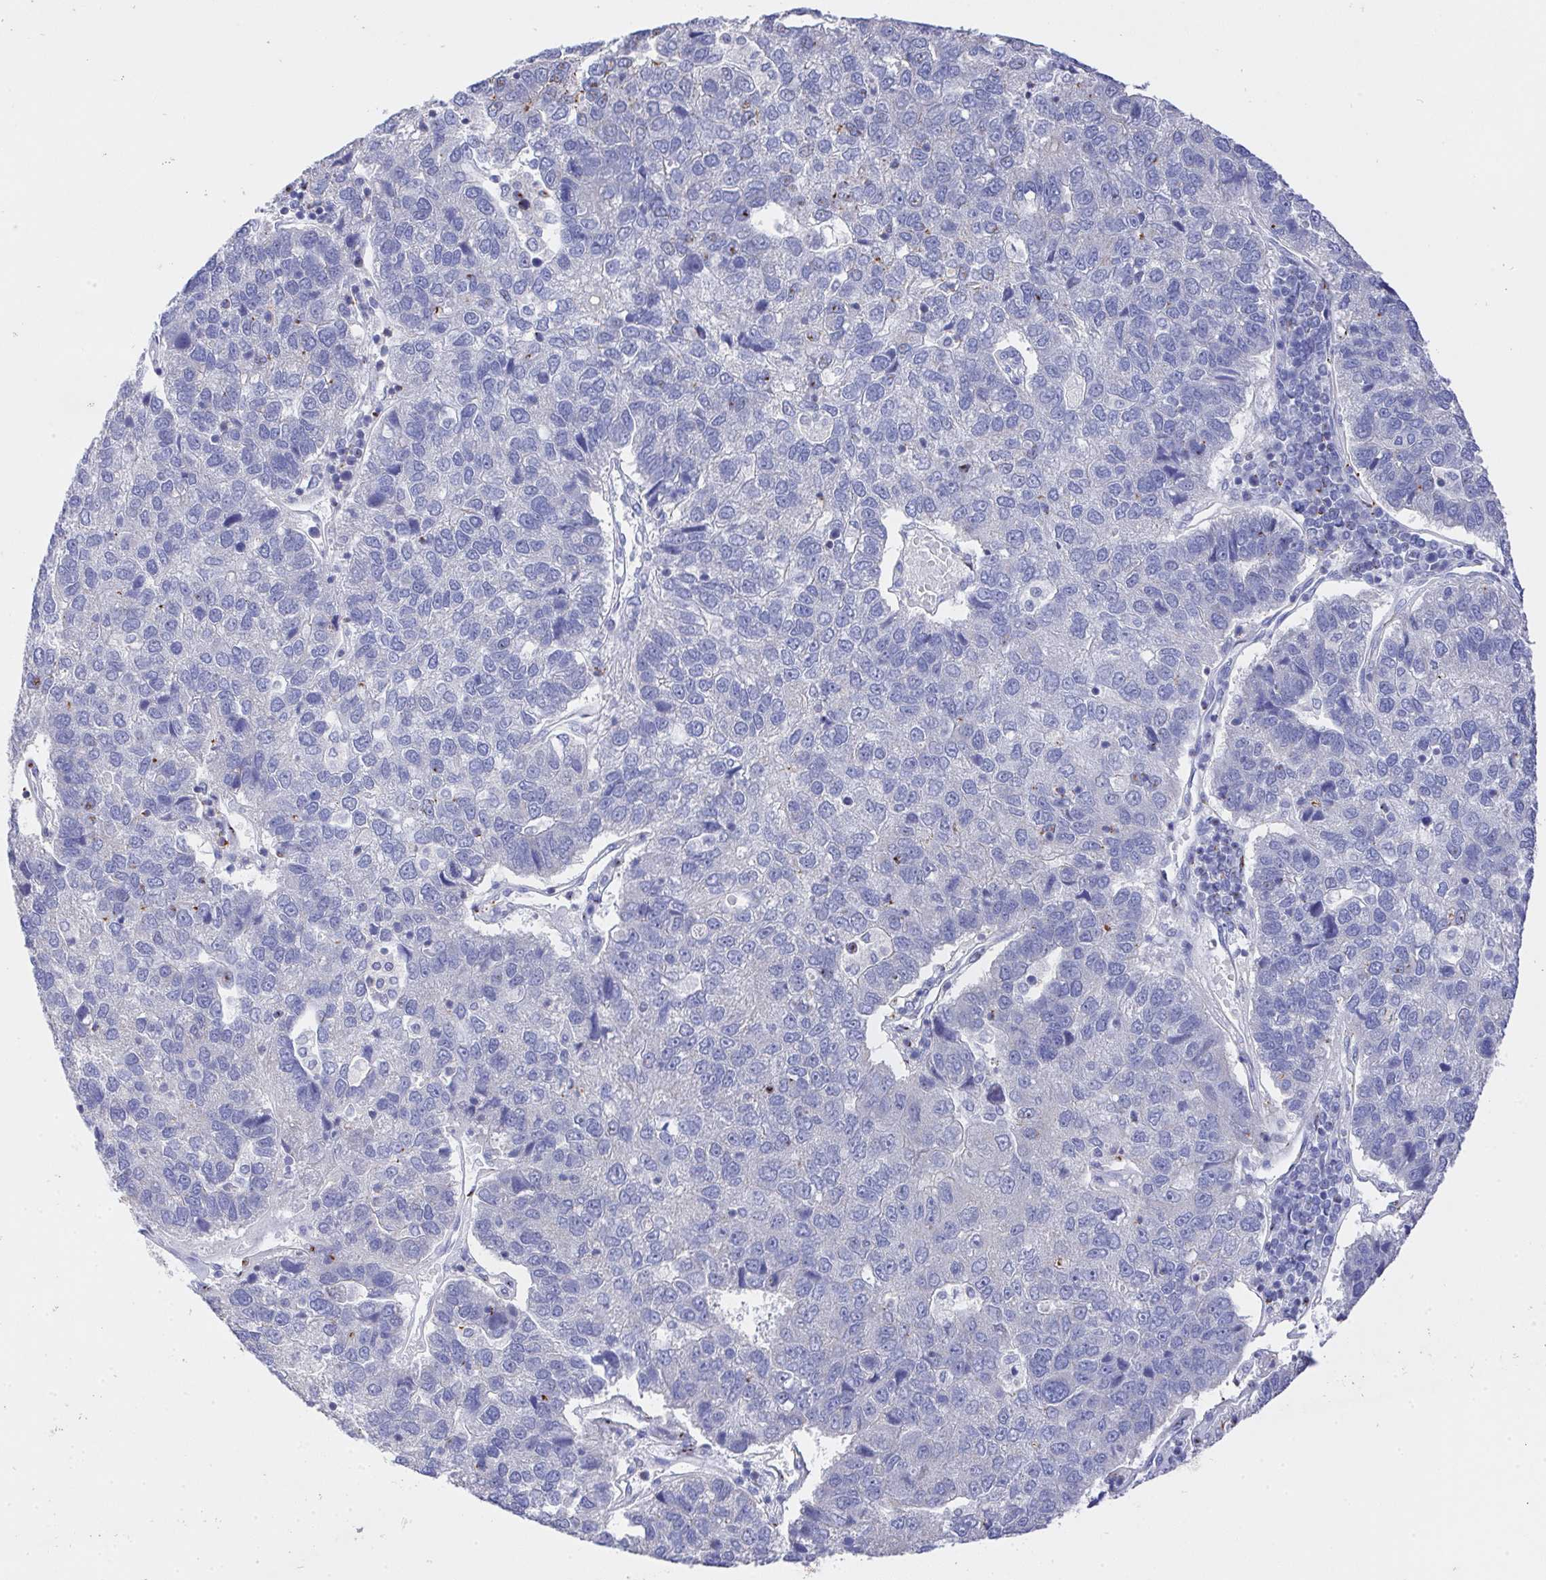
{"staining": {"intensity": "negative", "quantity": "none", "location": "none"}, "tissue": "pancreatic cancer", "cell_type": "Tumor cells", "image_type": "cancer", "snomed": [{"axis": "morphology", "description": "Adenocarcinoma, NOS"}, {"axis": "topography", "description": "Pancreas"}], "caption": "Histopathology image shows no protein staining in tumor cells of pancreatic cancer (adenocarcinoma) tissue.", "gene": "PRG3", "patient": {"sex": "female", "age": 61}}